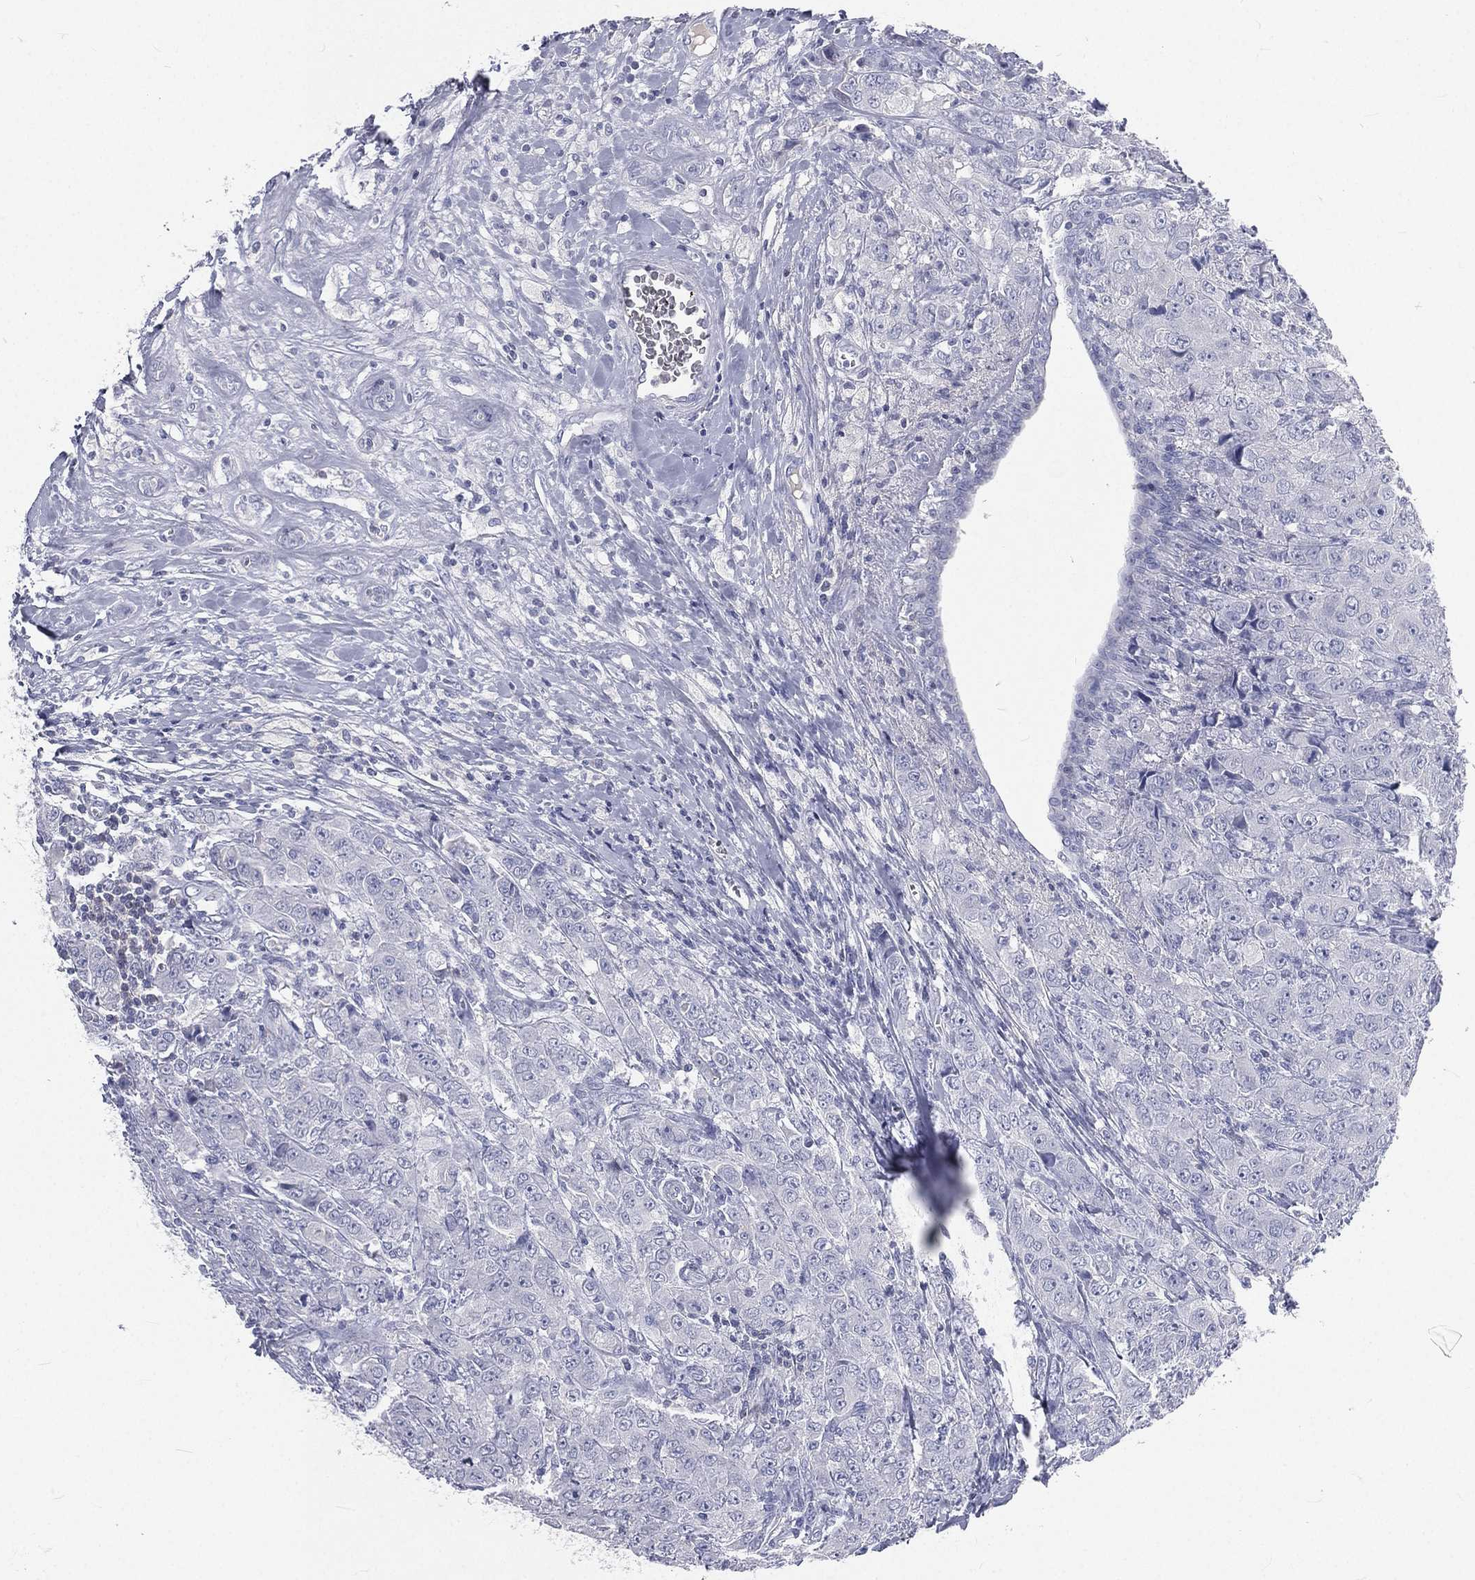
{"staining": {"intensity": "negative", "quantity": "none", "location": "none"}, "tissue": "breast cancer", "cell_type": "Tumor cells", "image_type": "cancer", "snomed": [{"axis": "morphology", "description": "Duct carcinoma"}, {"axis": "topography", "description": "Breast"}], "caption": "IHC image of neoplastic tissue: human breast cancer (infiltrating ductal carcinoma) stained with DAB (3,3'-diaminobenzidine) demonstrates no significant protein staining in tumor cells.", "gene": "CD3D", "patient": {"sex": "female", "age": 43}}